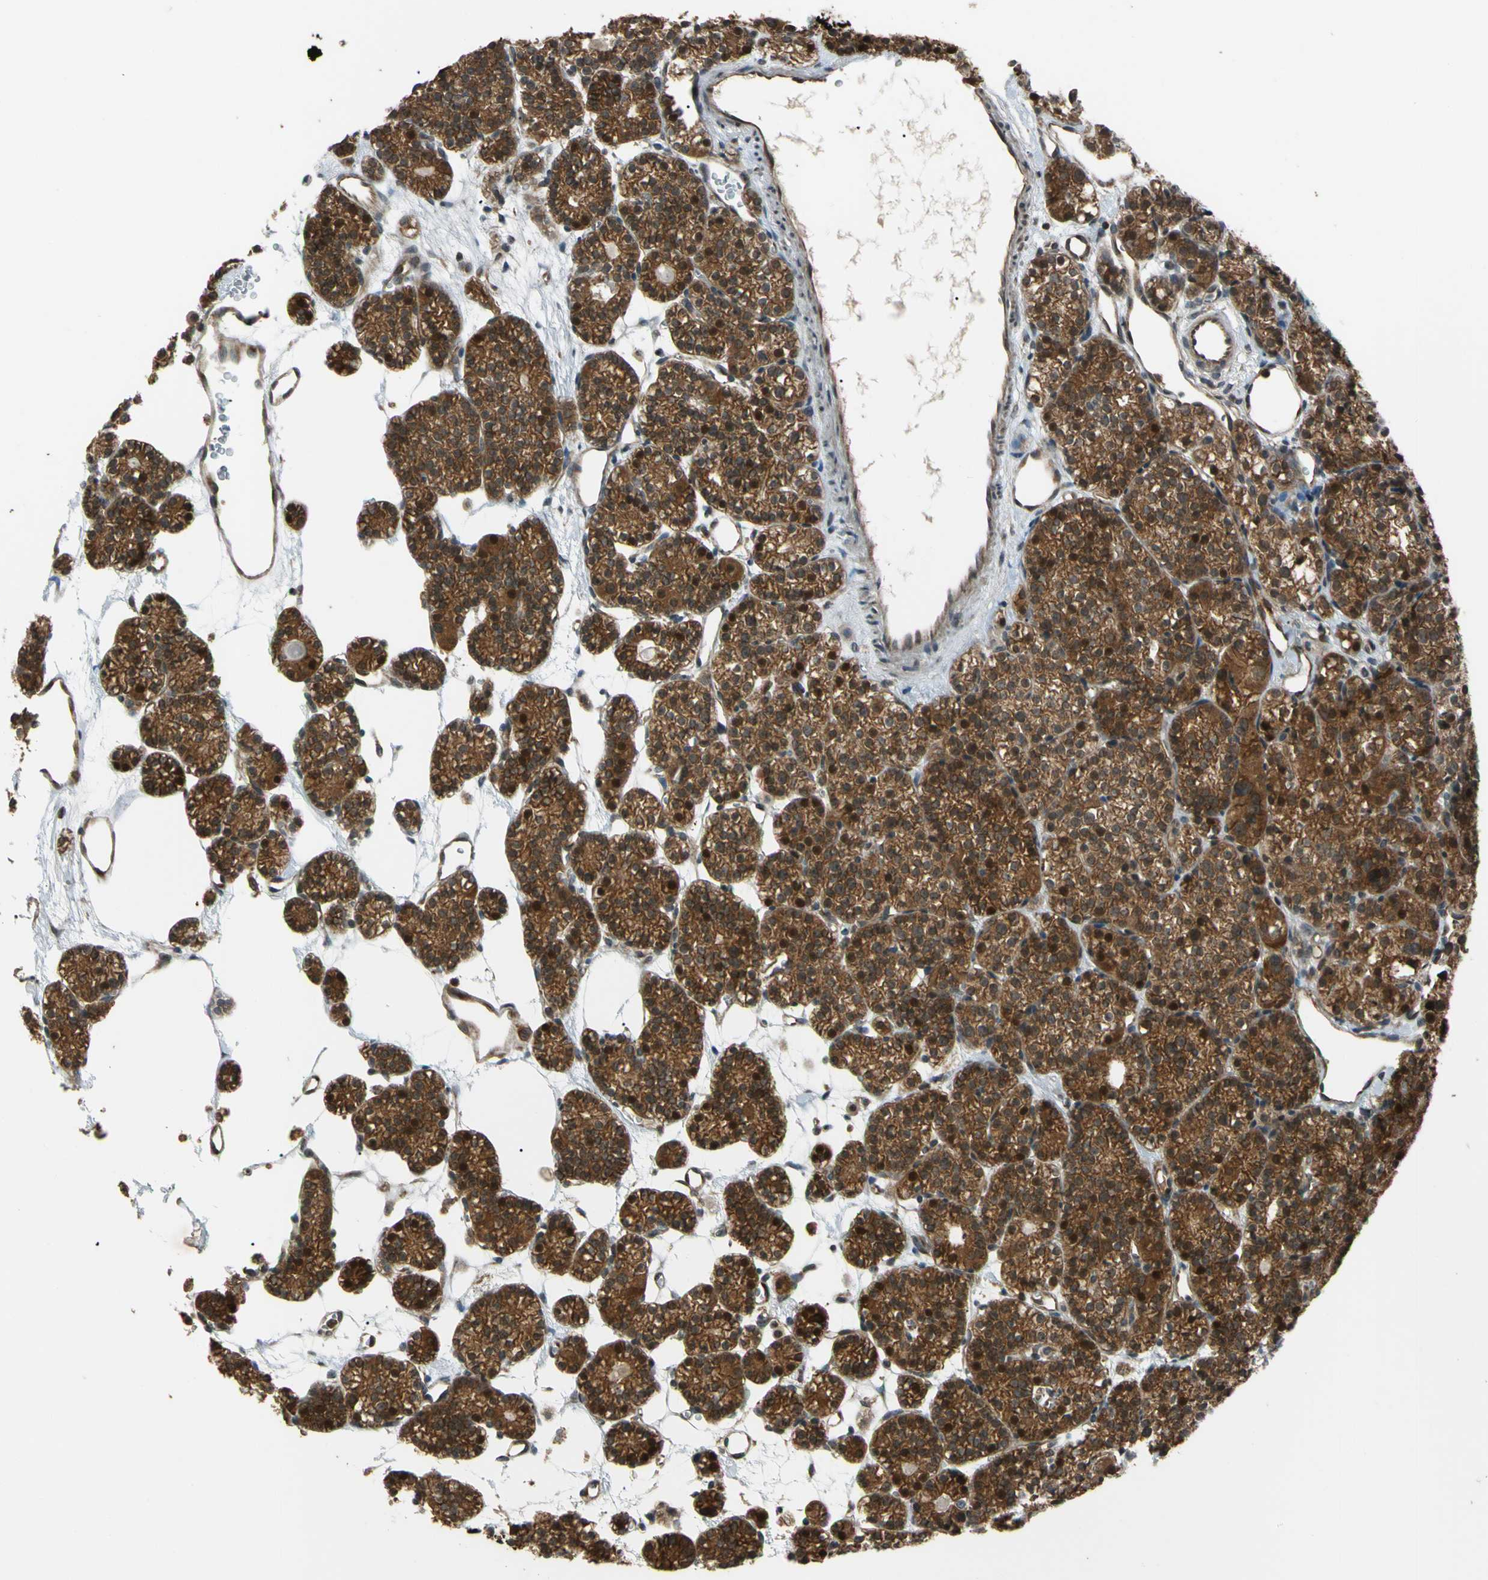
{"staining": {"intensity": "moderate", "quantity": ">75%", "location": "cytoplasmic/membranous,nuclear"}, "tissue": "parathyroid gland", "cell_type": "Glandular cells", "image_type": "normal", "snomed": [{"axis": "morphology", "description": "Normal tissue, NOS"}, {"axis": "topography", "description": "Parathyroid gland"}], "caption": "Human parathyroid gland stained for a protein (brown) demonstrates moderate cytoplasmic/membranous,nuclear positive positivity in approximately >75% of glandular cells.", "gene": "FLII", "patient": {"sex": "female", "age": 64}}